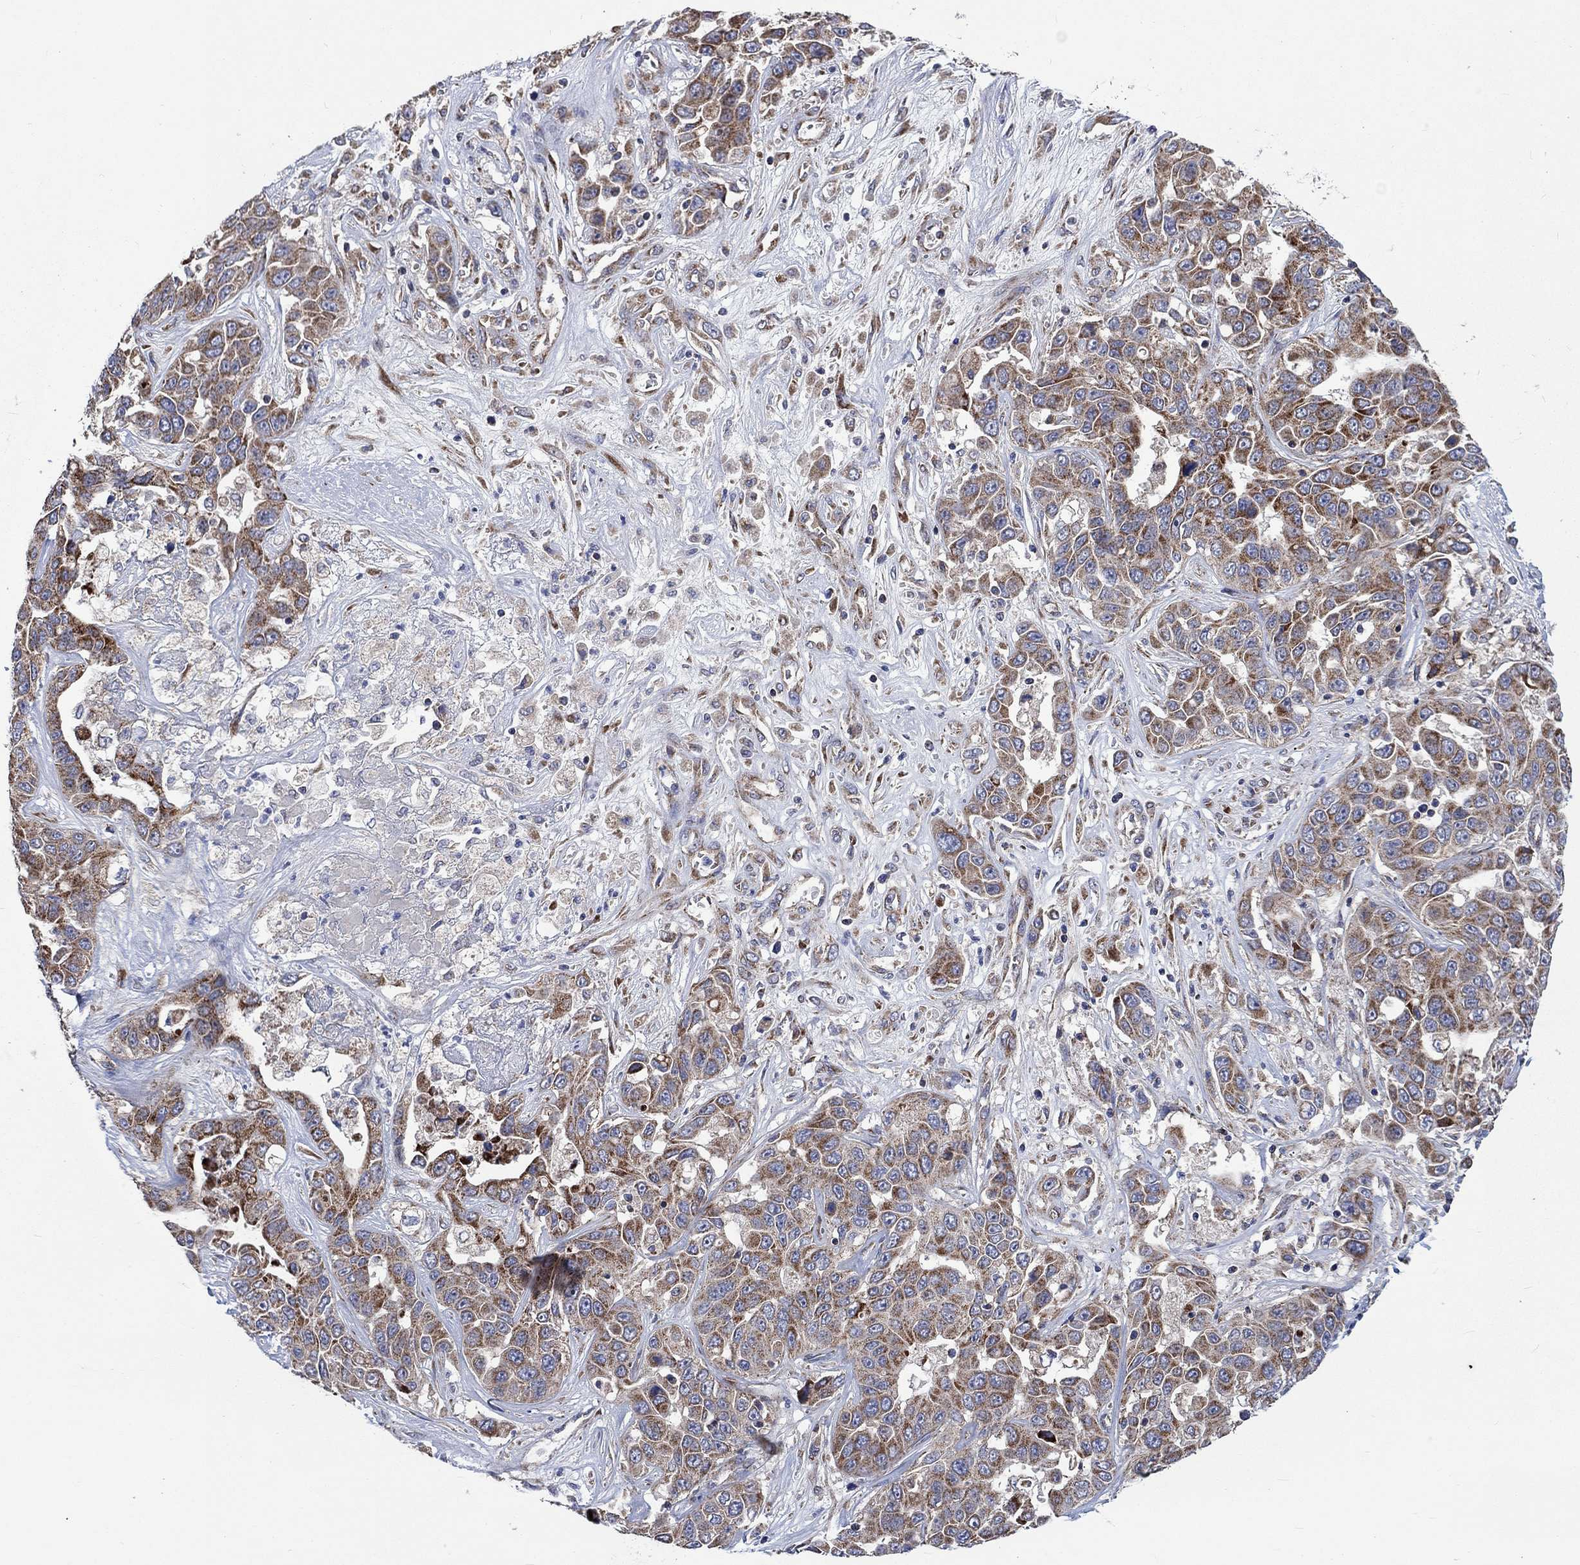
{"staining": {"intensity": "strong", "quantity": "<25%", "location": "cytoplasmic/membranous"}, "tissue": "liver cancer", "cell_type": "Tumor cells", "image_type": "cancer", "snomed": [{"axis": "morphology", "description": "Cholangiocarcinoma"}, {"axis": "topography", "description": "Liver"}], "caption": "Protein analysis of liver cholangiocarcinoma tissue exhibits strong cytoplasmic/membranous positivity in about <25% of tumor cells.", "gene": "RPLP0", "patient": {"sex": "female", "age": 52}}